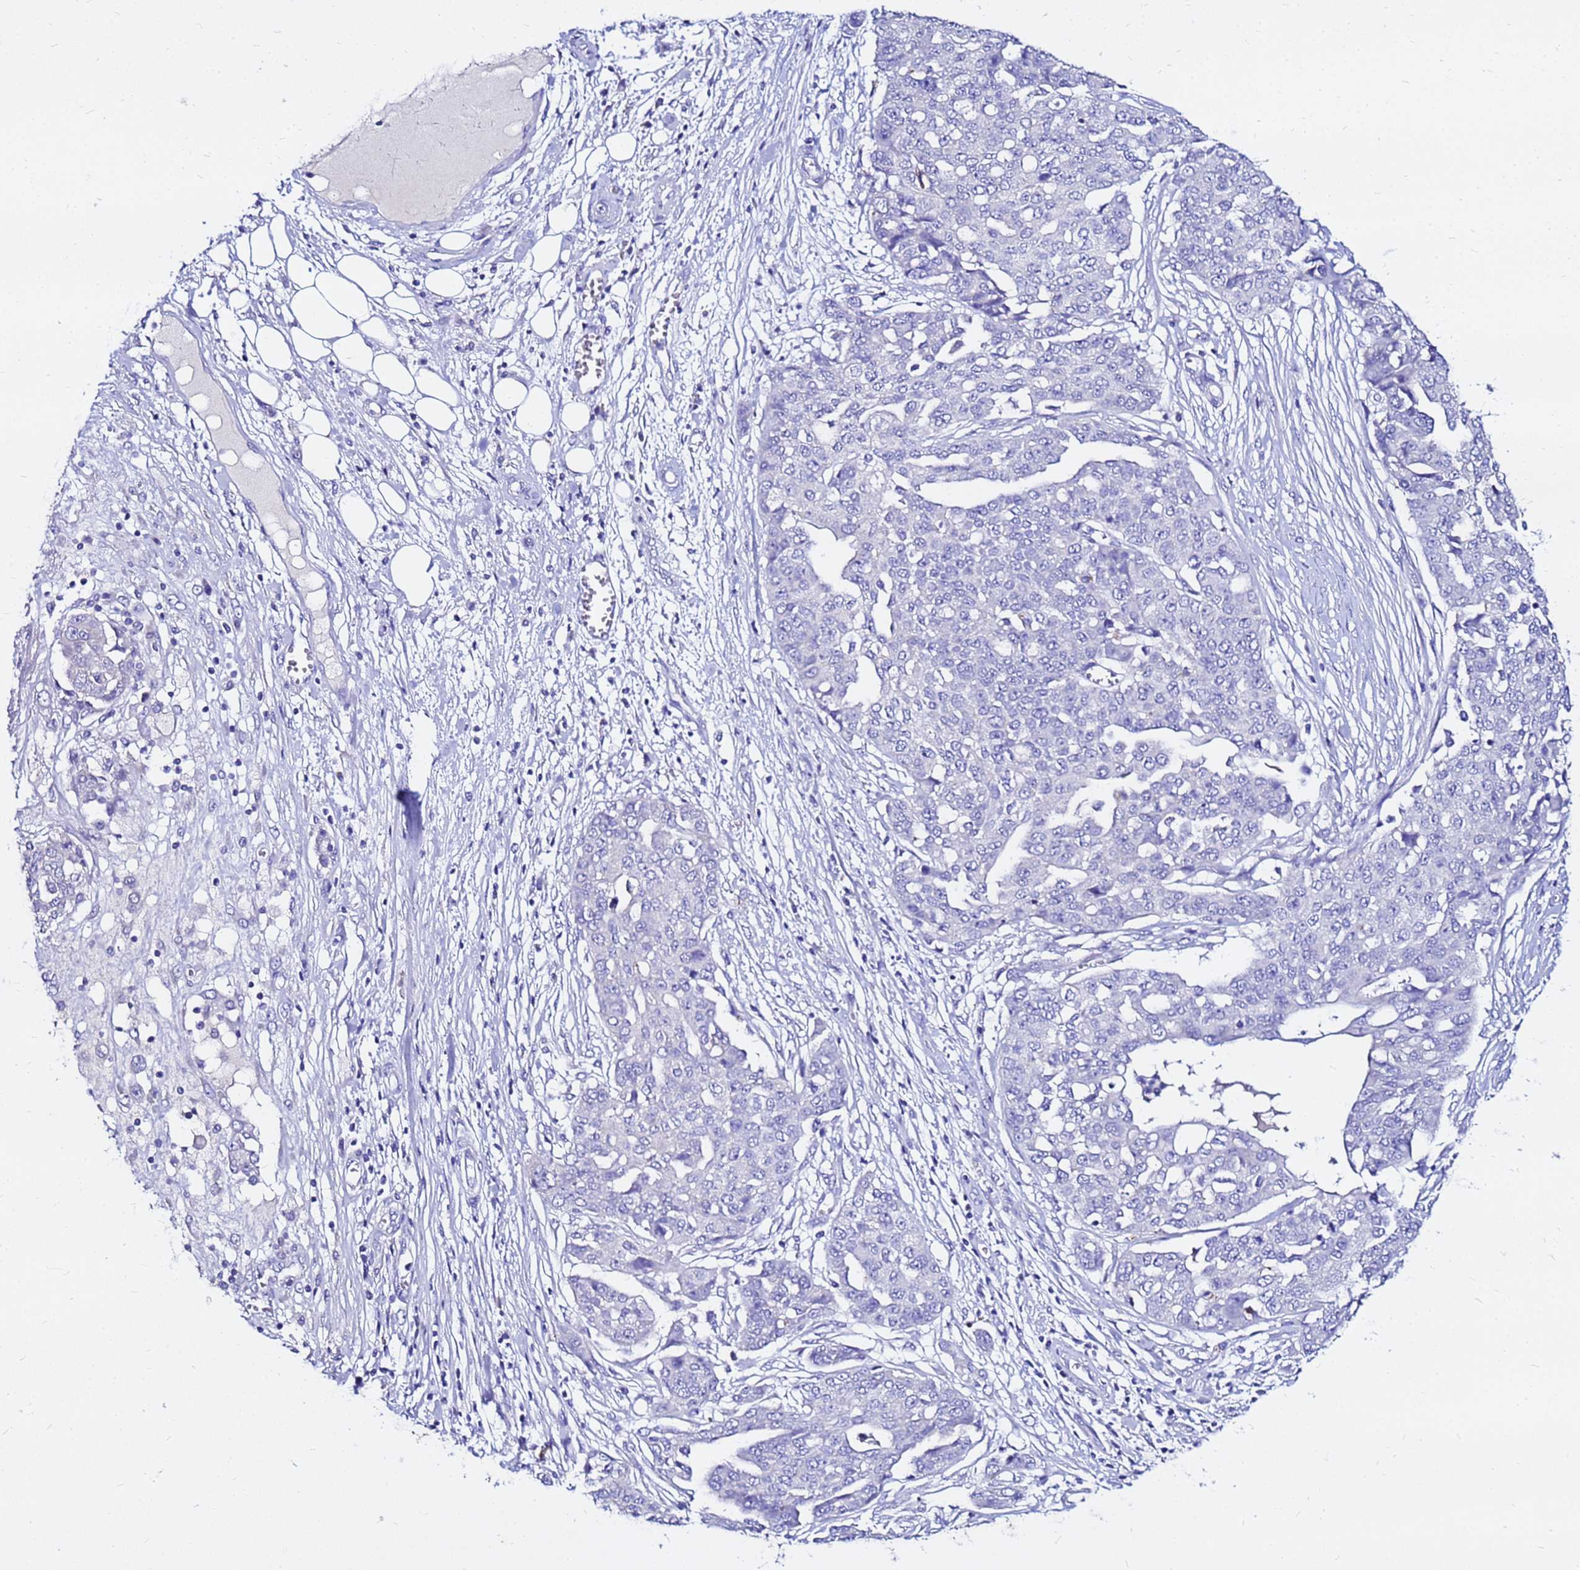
{"staining": {"intensity": "negative", "quantity": "none", "location": "none"}, "tissue": "ovarian cancer", "cell_type": "Tumor cells", "image_type": "cancer", "snomed": [{"axis": "morphology", "description": "Cystadenocarcinoma, serous, NOS"}, {"axis": "topography", "description": "Soft tissue"}, {"axis": "topography", "description": "Ovary"}], "caption": "Immunohistochemistry (IHC) photomicrograph of ovarian serous cystadenocarcinoma stained for a protein (brown), which reveals no positivity in tumor cells.", "gene": "FAM183A", "patient": {"sex": "female", "age": 57}}